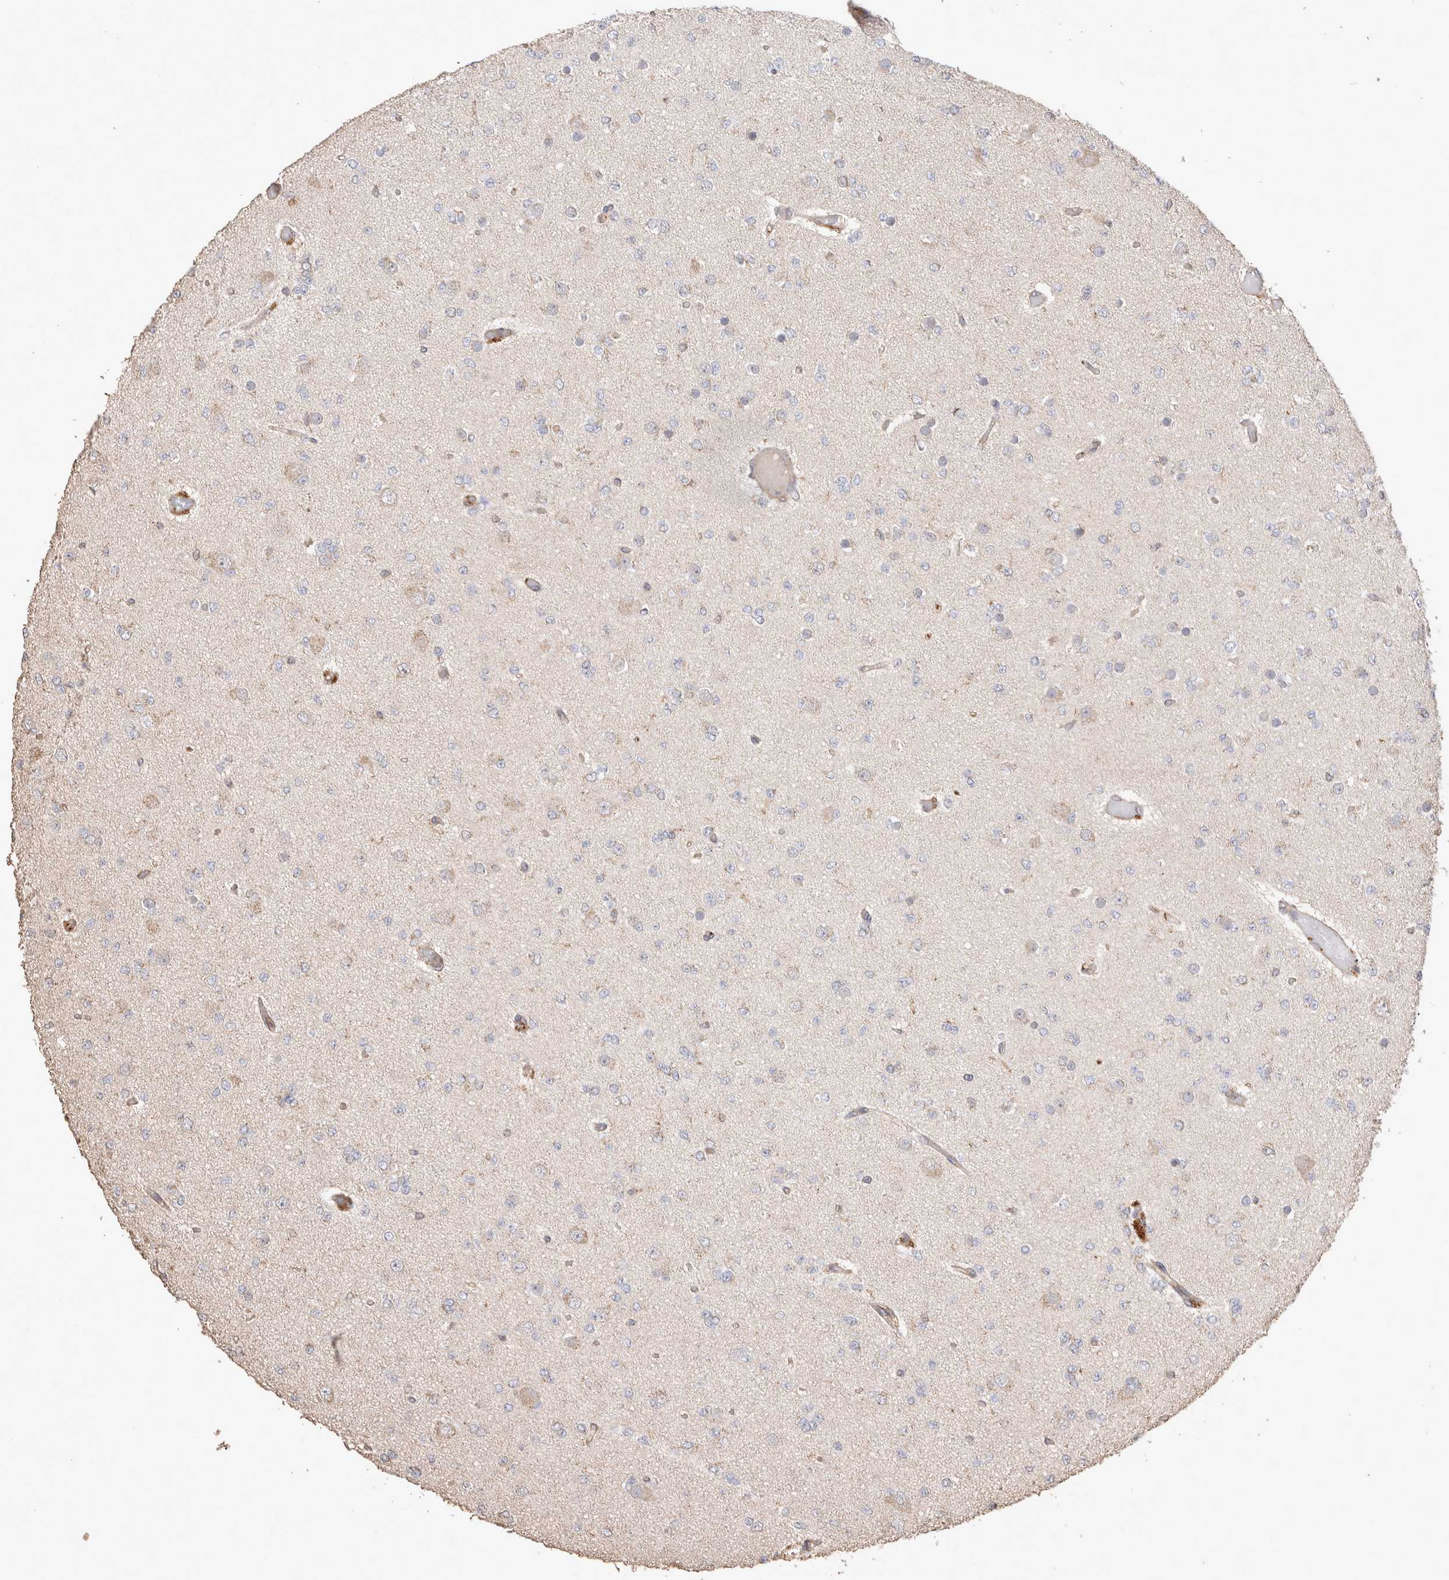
{"staining": {"intensity": "negative", "quantity": "none", "location": "none"}, "tissue": "glioma", "cell_type": "Tumor cells", "image_type": "cancer", "snomed": [{"axis": "morphology", "description": "Glioma, malignant, Low grade"}, {"axis": "topography", "description": "Brain"}], "caption": "The micrograph reveals no staining of tumor cells in malignant low-grade glioma.", "gene": "SNX31", "patient": {"sex": "female", "age": 22}}